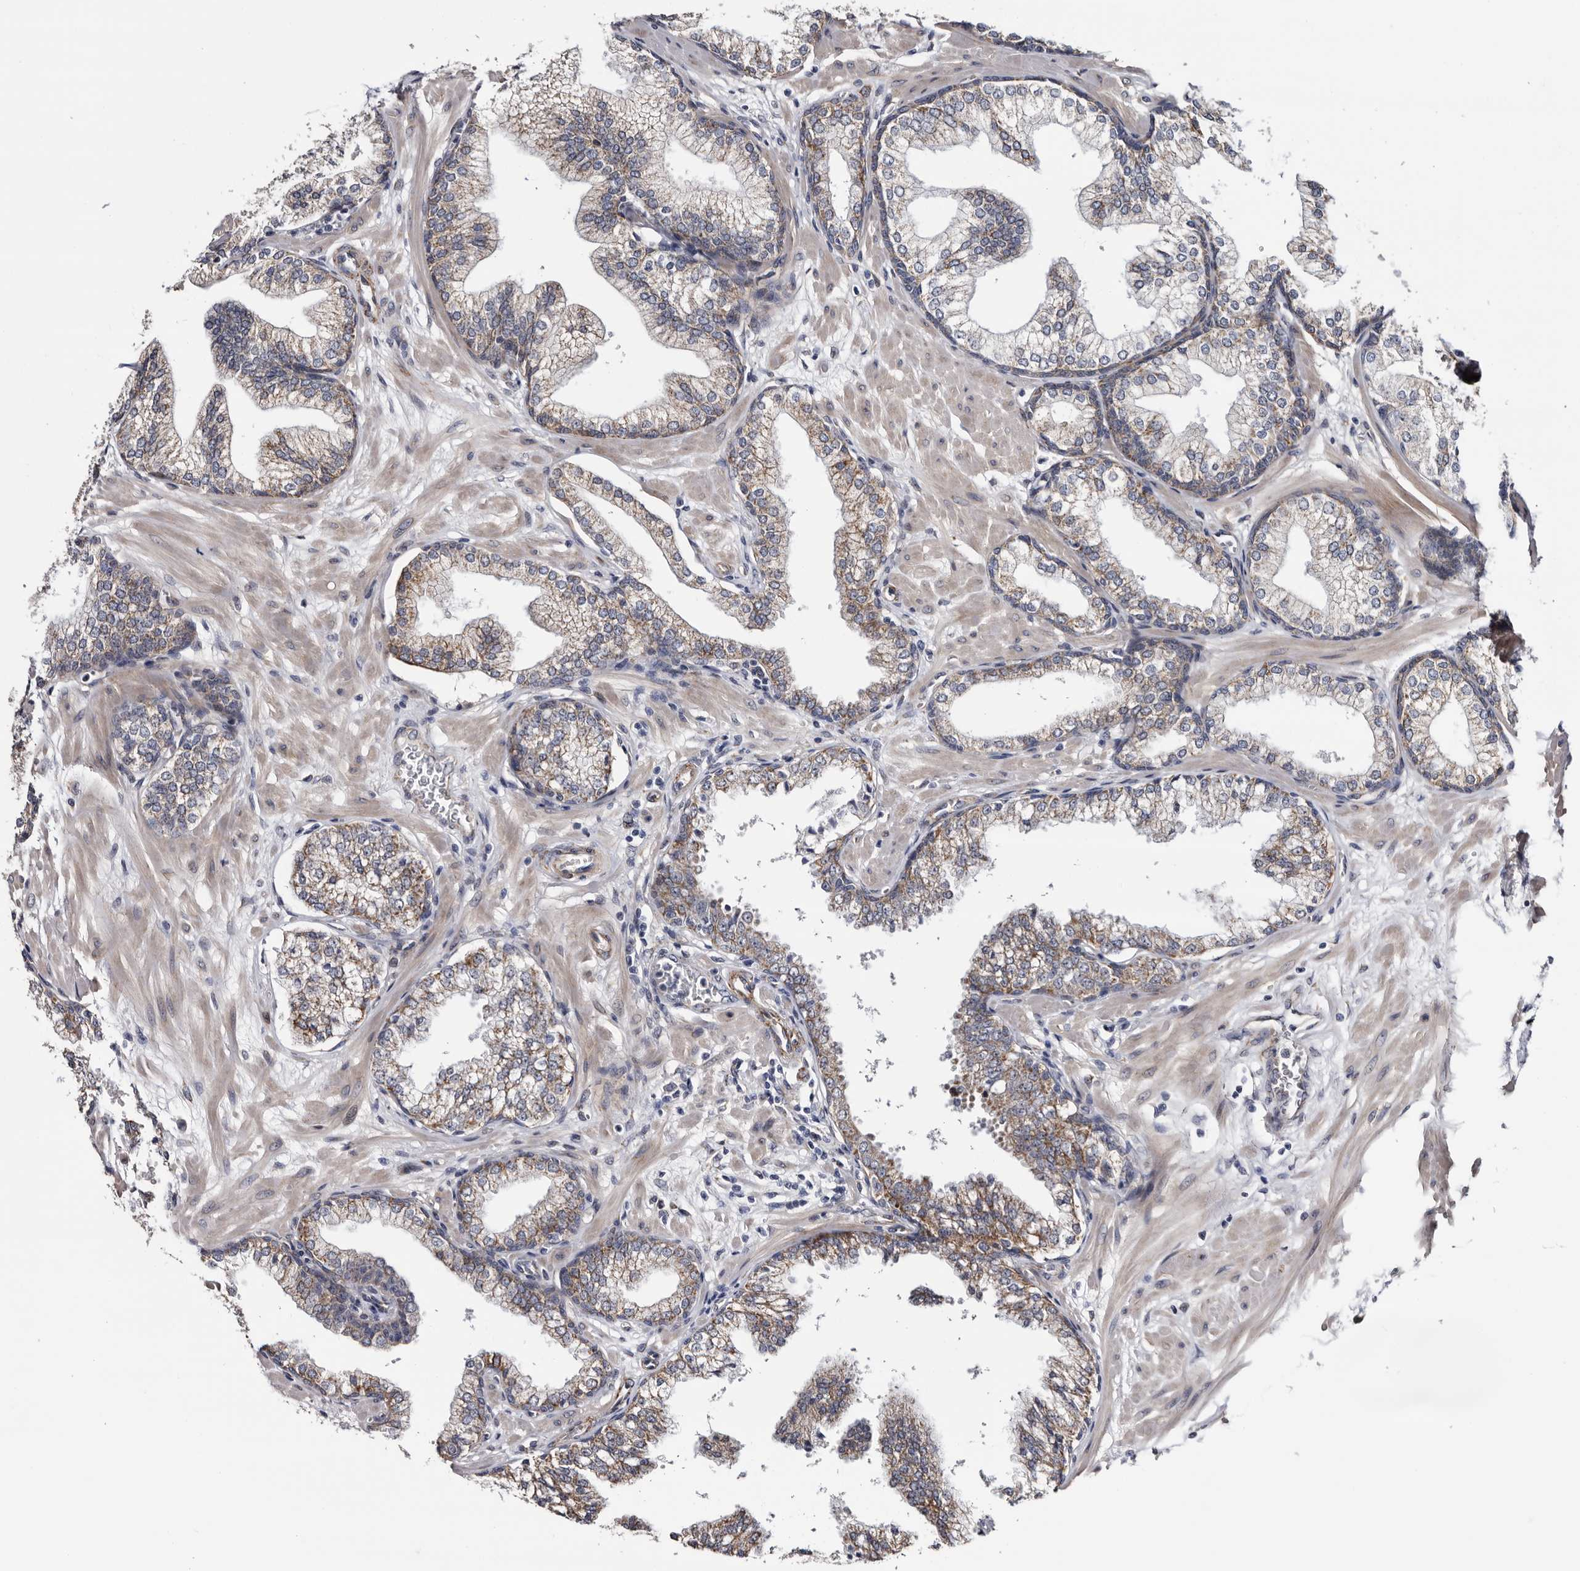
{"staining": {"intensity": "moderate", "quantity": "25%-75%", "location": "cytoplasmic/membranous"}, "tissue": "prostate", "cell_type": "Glandular cells", "image_type": "normal", "snomed": [{"axis": "morphology", "description": "Normal tissue, NOS"}, {"axis": "morphology", "description": "Urothelial carcinoma, Low grade"}, {"axis": "topography", "description": "Urinary bladder"}, {"axis": "topography", "description": "Prostate"}], "caption": "IHC (DAB) staining of normal human prostate shows moderate cytoplasmic/membranous protein expression in approximately 25%-75% of glandular cells.", "gene": "ARMCX2", "patient": {"sex": "male", "age": 60}}